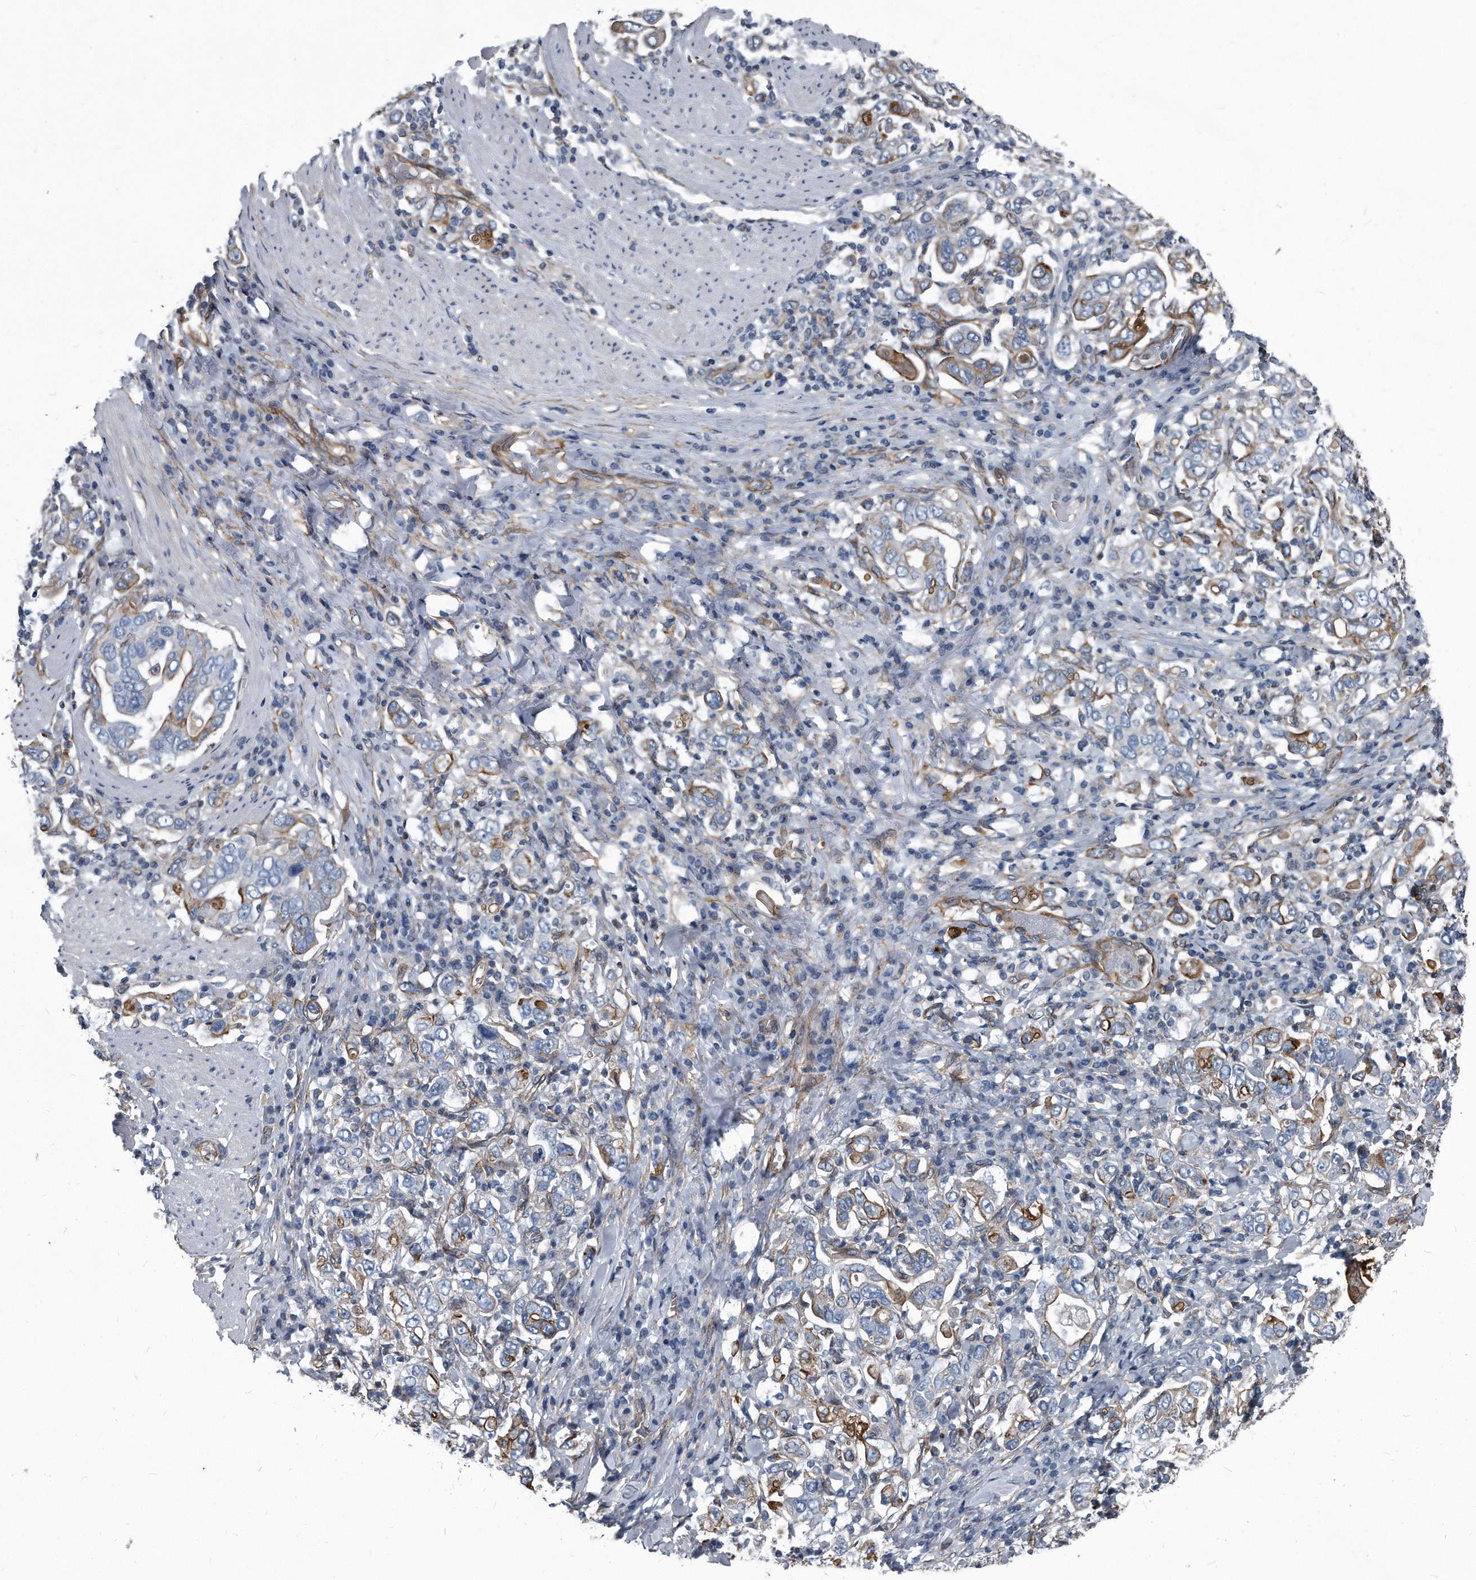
{"staining": {"intensity": "moderate", "quantity": "25%-75%", "location": "cytoplasmic/membranous"}, "tissue": "stomach cancer", "cell_type": "Tumor cells", "image_type": "cancer", "snomed": [{"axis": "morphology", "description": "Adenocarcinoma, NOS"}, {"axis": "topography", "description": "Stomach, upper"}], "caption": "Immunohistochemical staining of human adenocarcinoma (stomach) shows medium levels of moderate cytoplasmic/membranous protein expression in about 25%-75% of tumor cells. Nuclei are stained in blue.", "gene": "PLEC", "patient": {"sex": "male", "age": 62}}